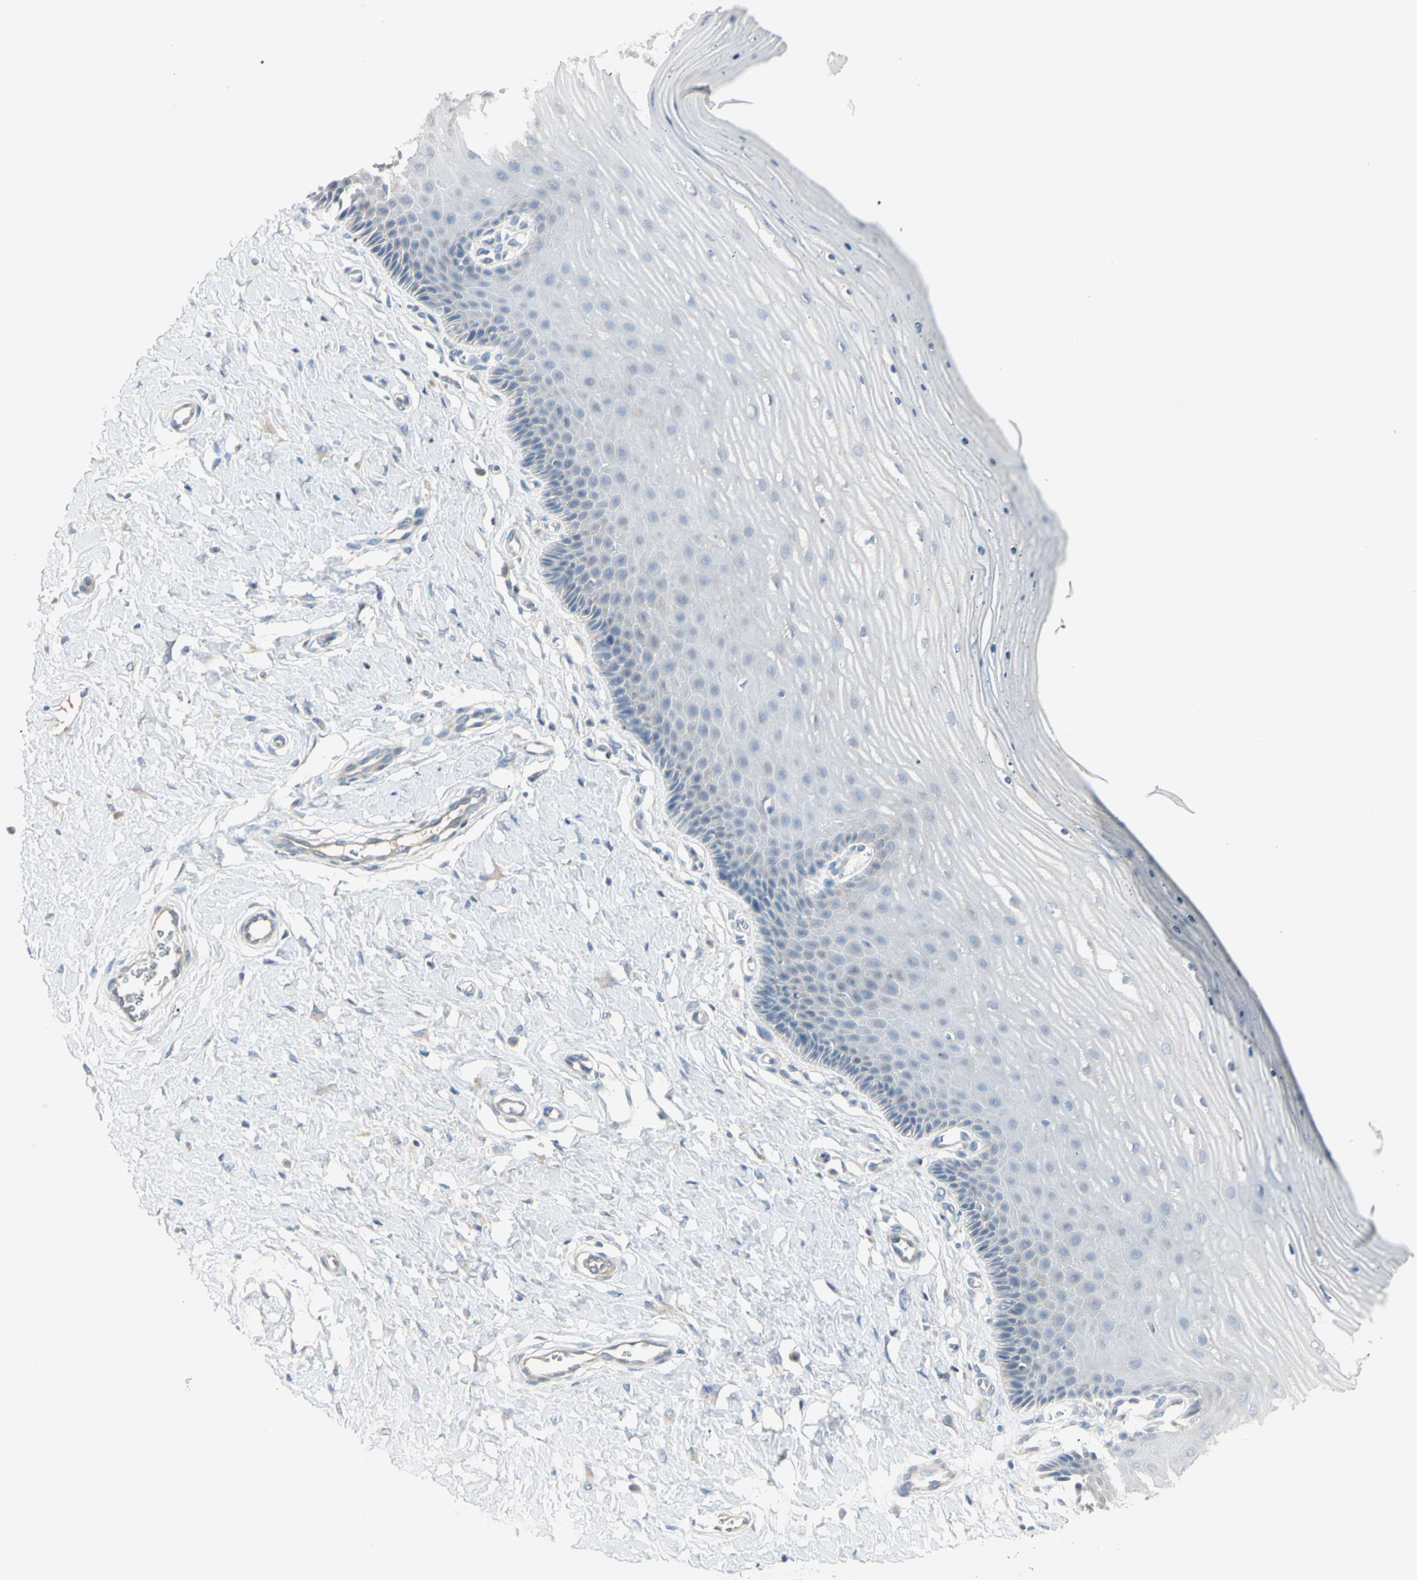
{"staining": {"intensity": "negative", "quantity": "none", "location": "none"}, "tissue": "cervix", "cell_type": "Glandular cells", "image_type": "normal", "snomed": [{"axis": "morphology", "description": "Normal tissue, NOS"}, {"axis": "topography", "description": "Cervix"}], "caption": "The image displays no significant staining in glandular cells of cervix.", "gene": "PRSS21", "patient": {"sex": "female", "age": 55}}